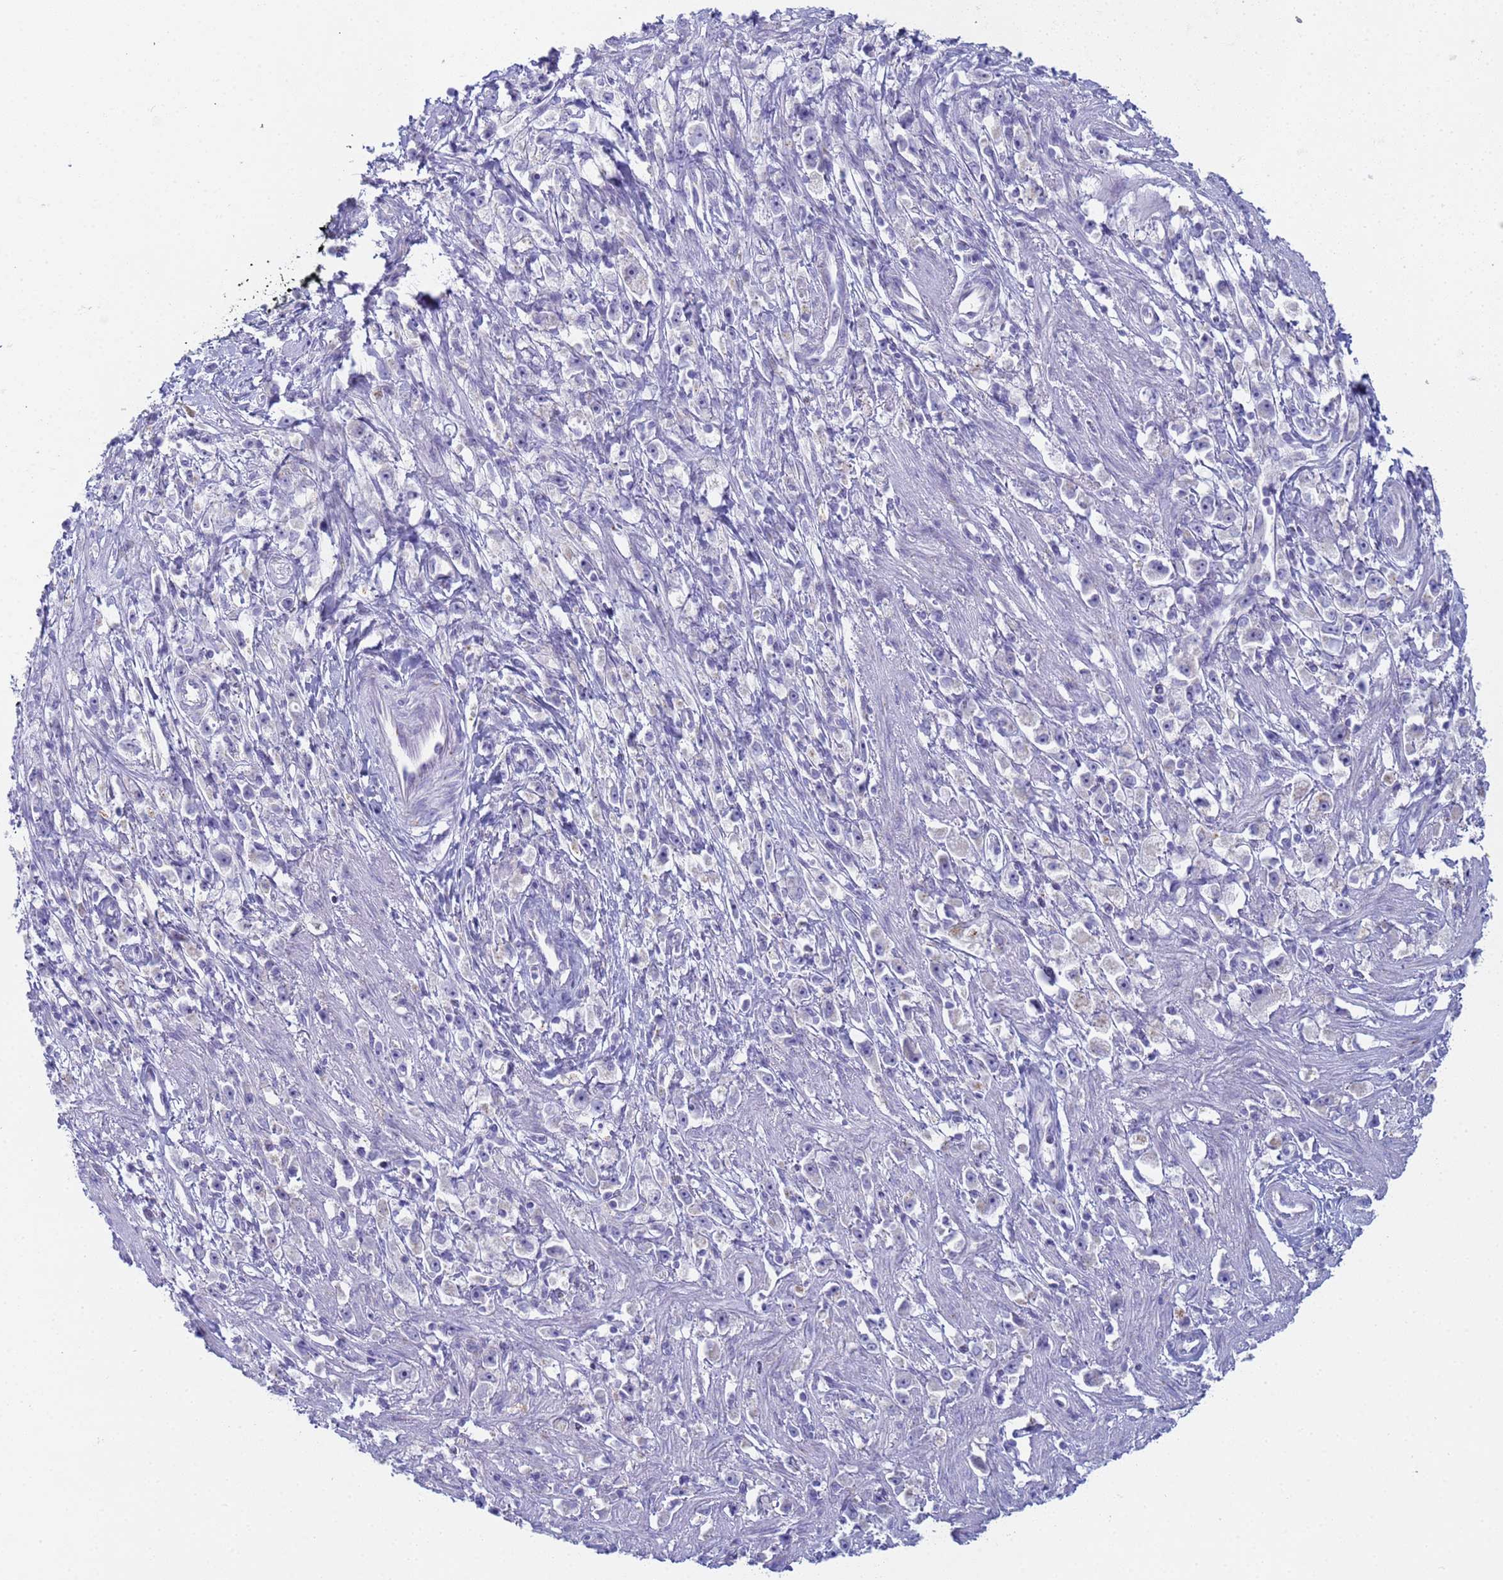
{"staining": {"intensity": "negative", "quantity": "none", "location": "none"}, "tissue": "stomach cancer", "cell_type": "Tumor cells", "image_type": "cancer", "snomed": [{"axis": "morphology", "description": "Adenocarcinoma, NOS"}, {"axis": "topography", "description": "Stomach"}], "caption": "High magnification brightfield microscopy of stomach cancer stained with DAB (3,3'-diaminobenzidine) (brown) and counterstained with hematoxylin (blue): tumor cells show no significant positivity. (DAB immunohistochemistry with hematoxylin counter stain).", "gene": "CR1", "patient": {"sex": "female", "age": 59}}